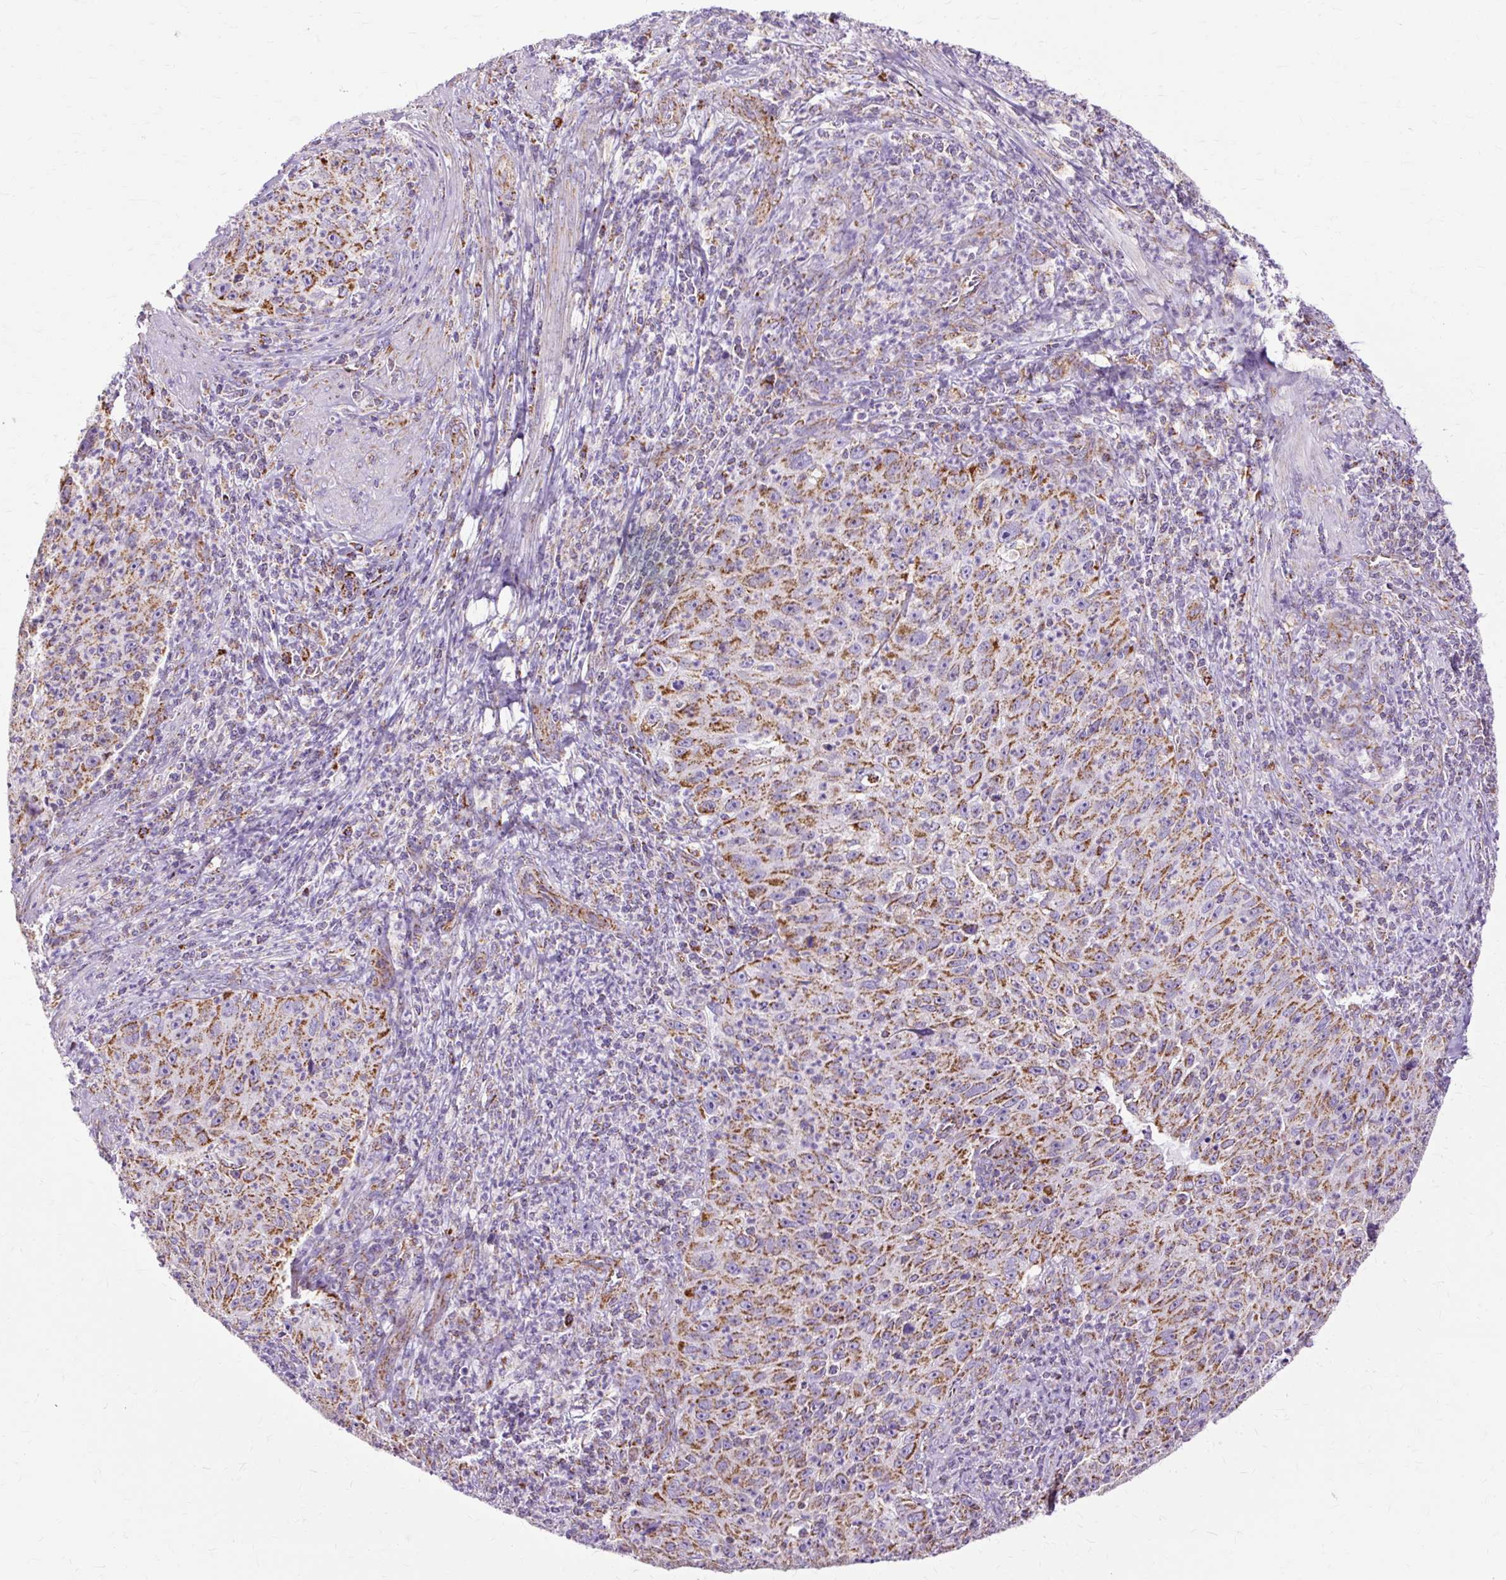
{"staining": {"intensity": "strong", "quantity": ">75%", "location": "cytoplasmic/membranous"}, "tissue": "cervical cancer", "cell_type": "Tumor cells", "image_type": "cancer", "snomed": [{"axis": "morphology", "description": "Squamous cell carcinoma, NOS"}, {"axis": "topography", "description": "Cervix"}], "caption": "Immunohistochemical staining of human cervical cancer reveals high levels of strong cytoplasmic/membranous positivity in approximately >75% of tumor cells.", "gene": "DLAT", "patient": {"sex": "female", "age": 30}}